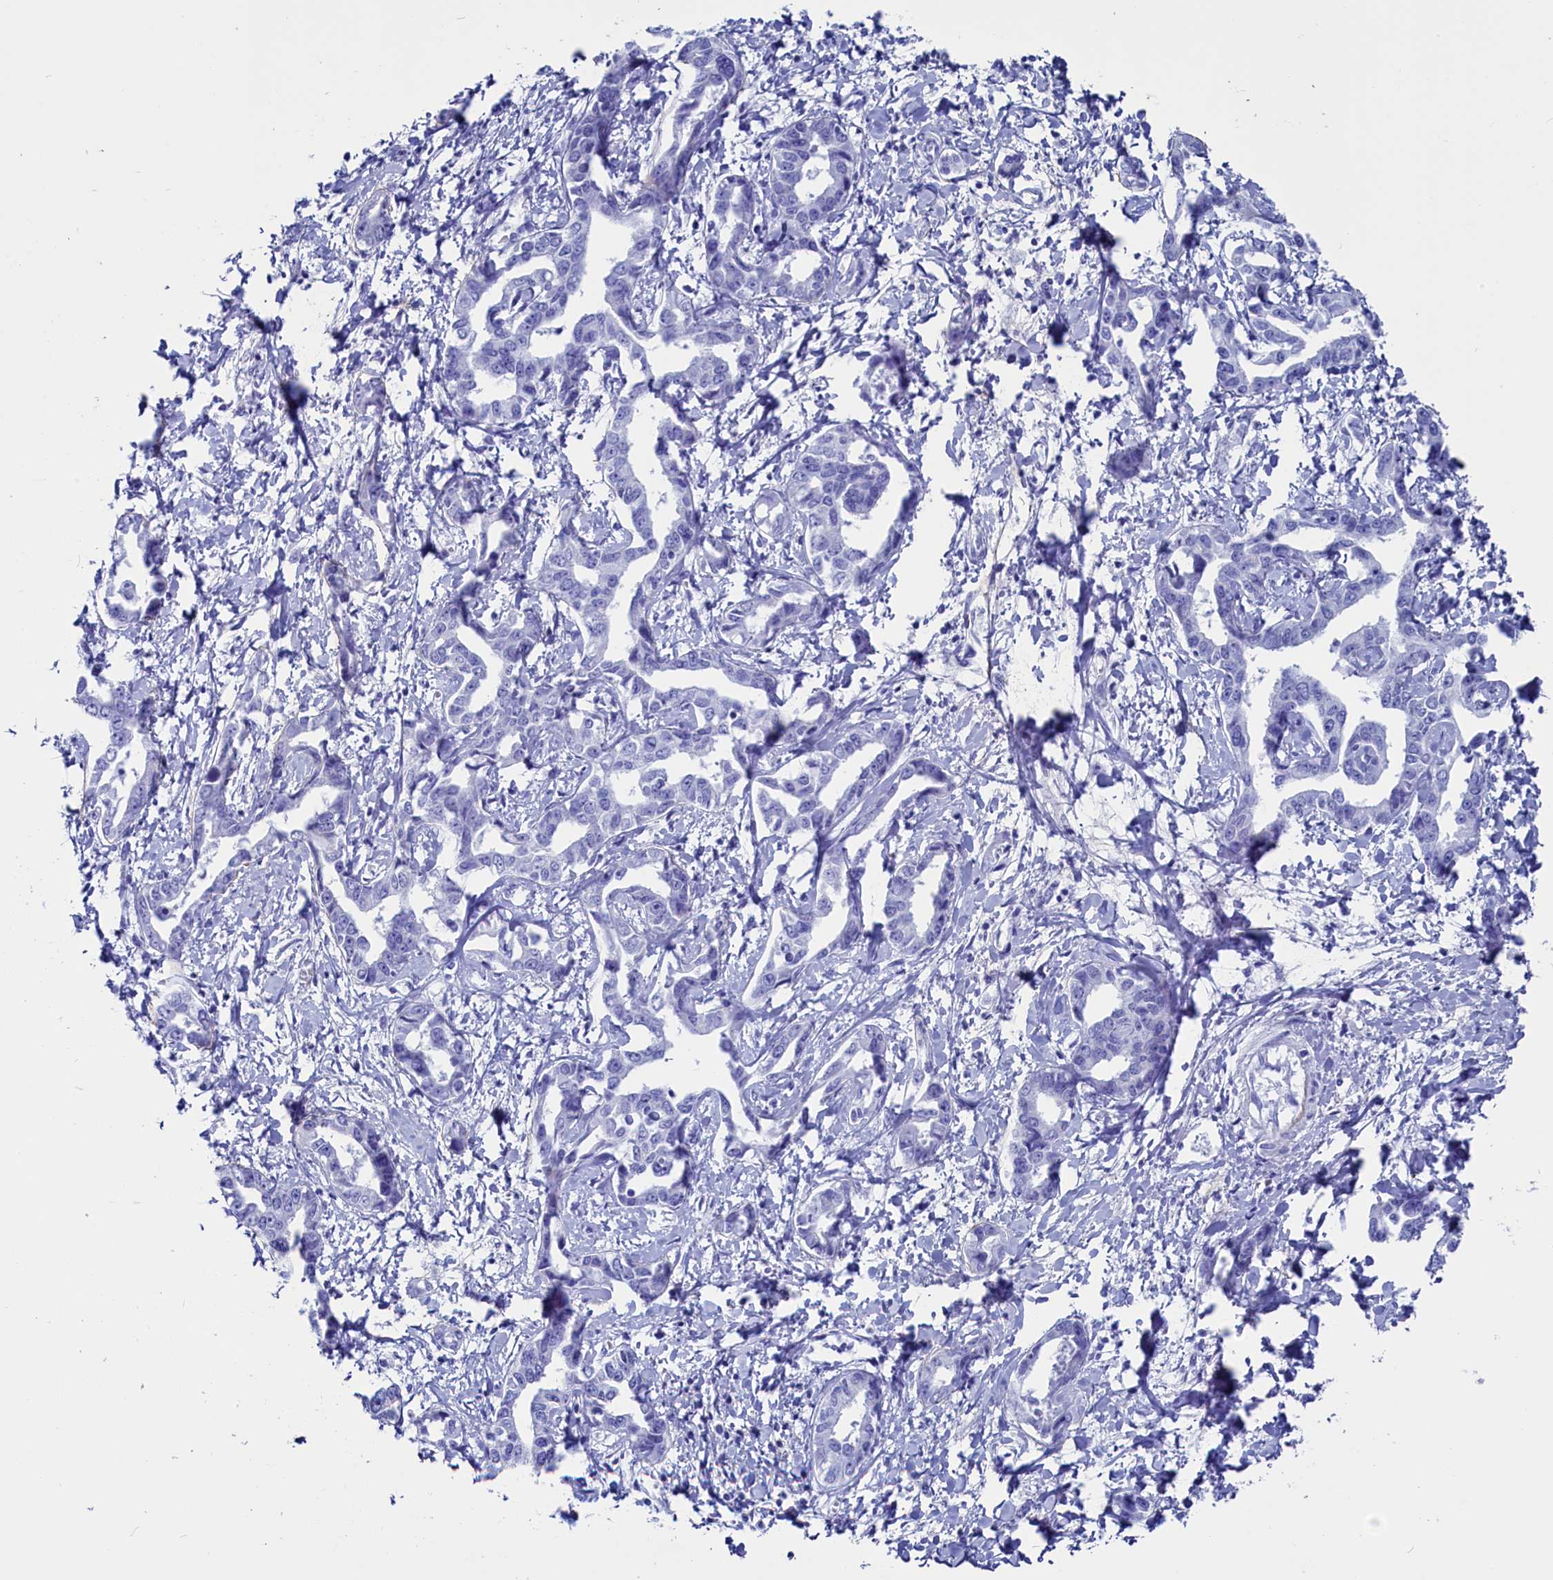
{"staining": {"intensity": "negative", "quantity": "none", "location": "none"}, "tissue": "liver cancer", "cell_type": "Tumor cells", "image_type": "cancer", "snomed": [{"axis": "morphology", "description": "Cholangiocarcinoma"}, {"axis": "topography", "description": "Liver"}], "caption": "DAB (3,3'-diaminobenzidine) immunohistochemical staining of liver cancer (cholangiocarcinoma) reveals no significant expression in tumor cells.", "gene": "ANKRD29", "patient": {"sex": "male", "age": 59}}